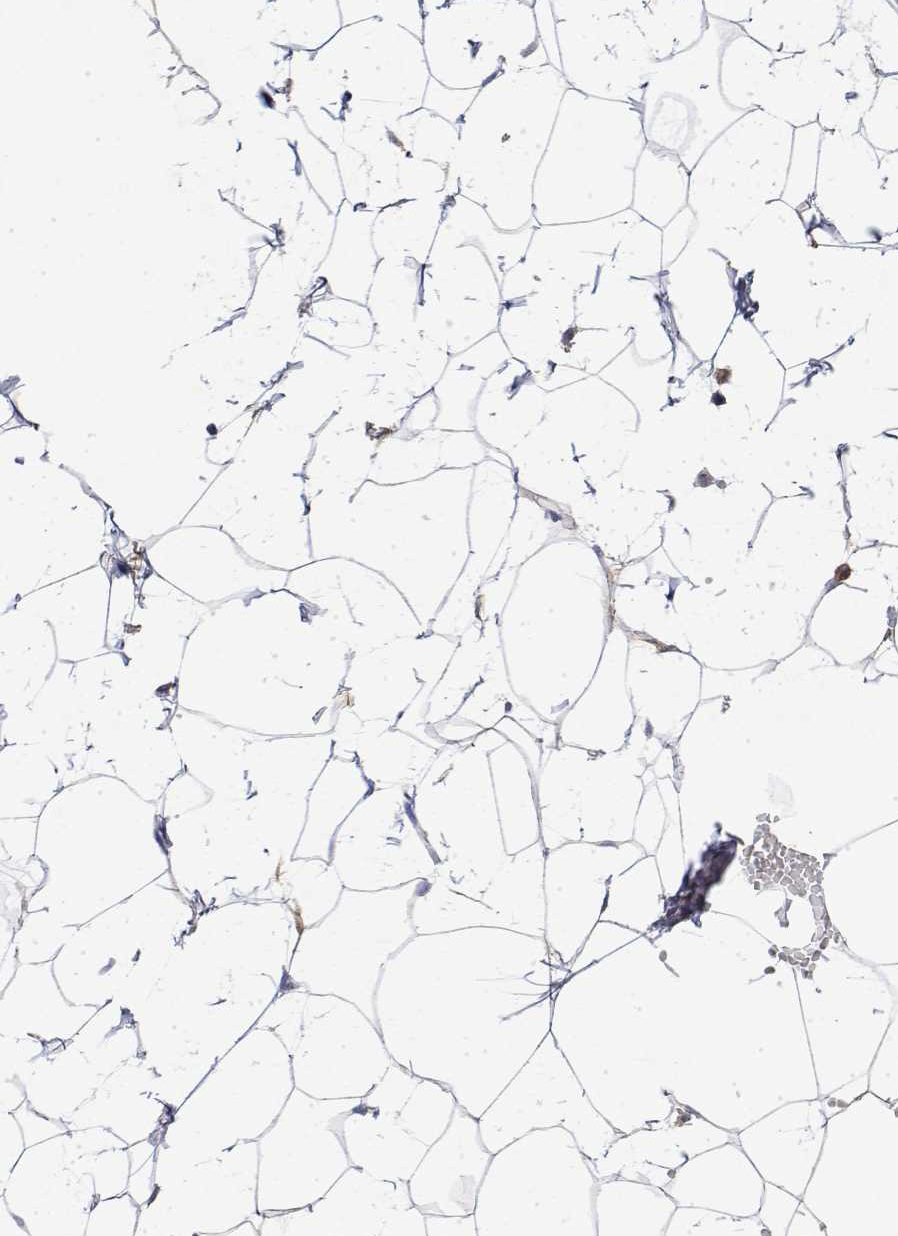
{"staining": {"intensity": "negative", "quantity": "none", "location": "none"}, "tissue": "breast", "cell_type": "Adipocytes", "image_type": "normal", "snomed": [{"axis": "morphology", "description": "Normal tissue, NOS"}, {"axis": "topography", "description": "Breast"}], "caption": "DAB immunohistochemical staining of unremarkable breast shows no significant positivity in adipocytes. The staining is performed using DAB (3,3'-diaminobenzidine) brown chromogen with nuclei counter-stained in using hematoxylin.", "gene": "SOWAHD", "patient": {"sex": "female", "age": 27}}